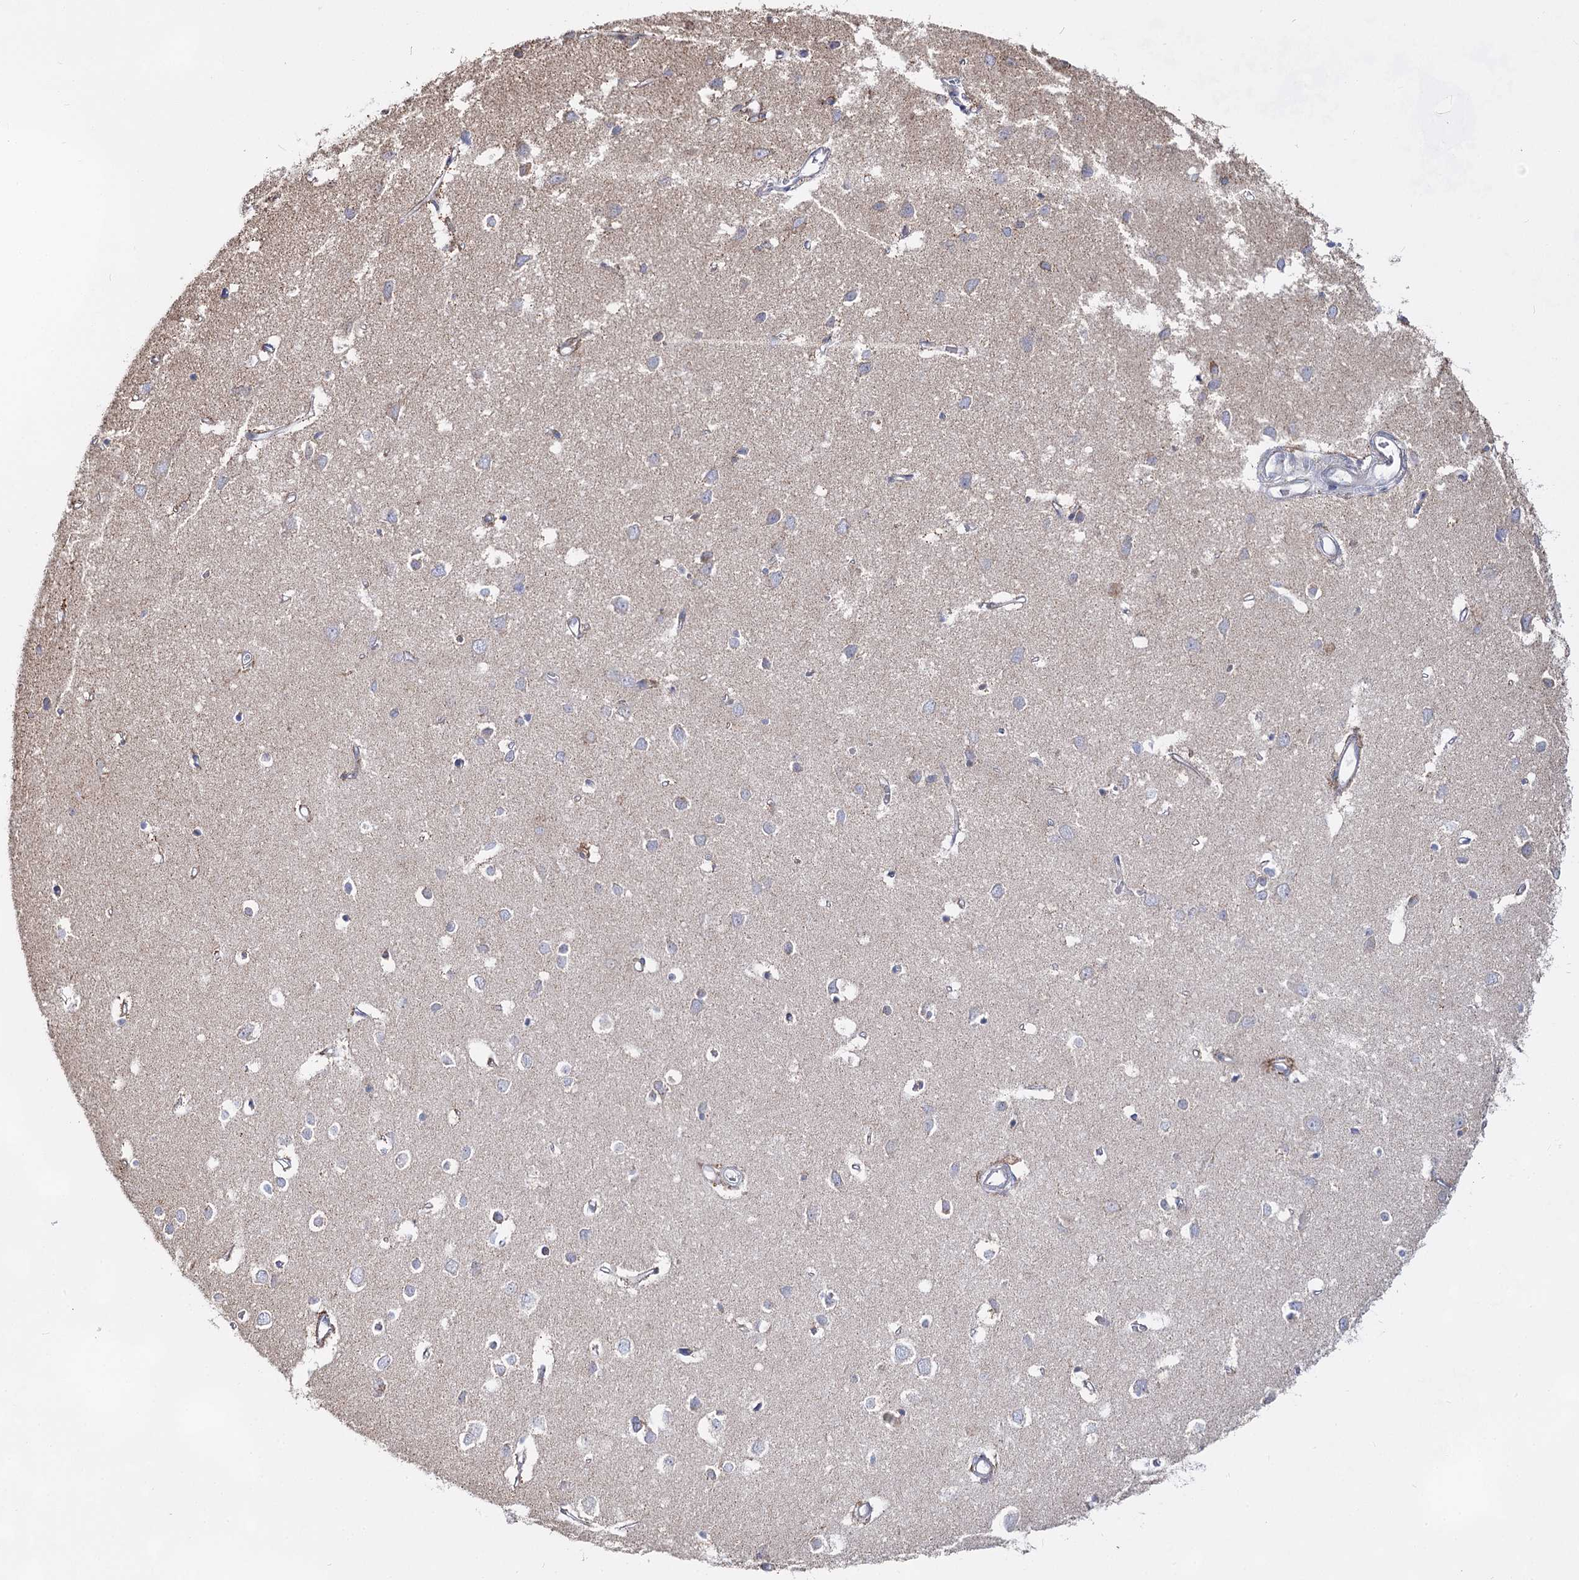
{"staining": {"intensity": "negative", "quantity": "none", "location": "none"}, "tissue": "cerebral cortex", "cell_type": "Endothelial cells", "image_type": "normal", "snomed": [{"axis": "morphology", "description": "Normal tissue, NOS"}, {"axis": "topography", "description": "Cerebral cortex"}], "caption": "High power microscopy micrograph of an immunohistochemistry (IHC) photomicrograph of normal cerebral cortex, revealing no significant positivity in endothelial cells.", "gene": "CCDC73", "patient": {"sex": "female", "age": 64}}